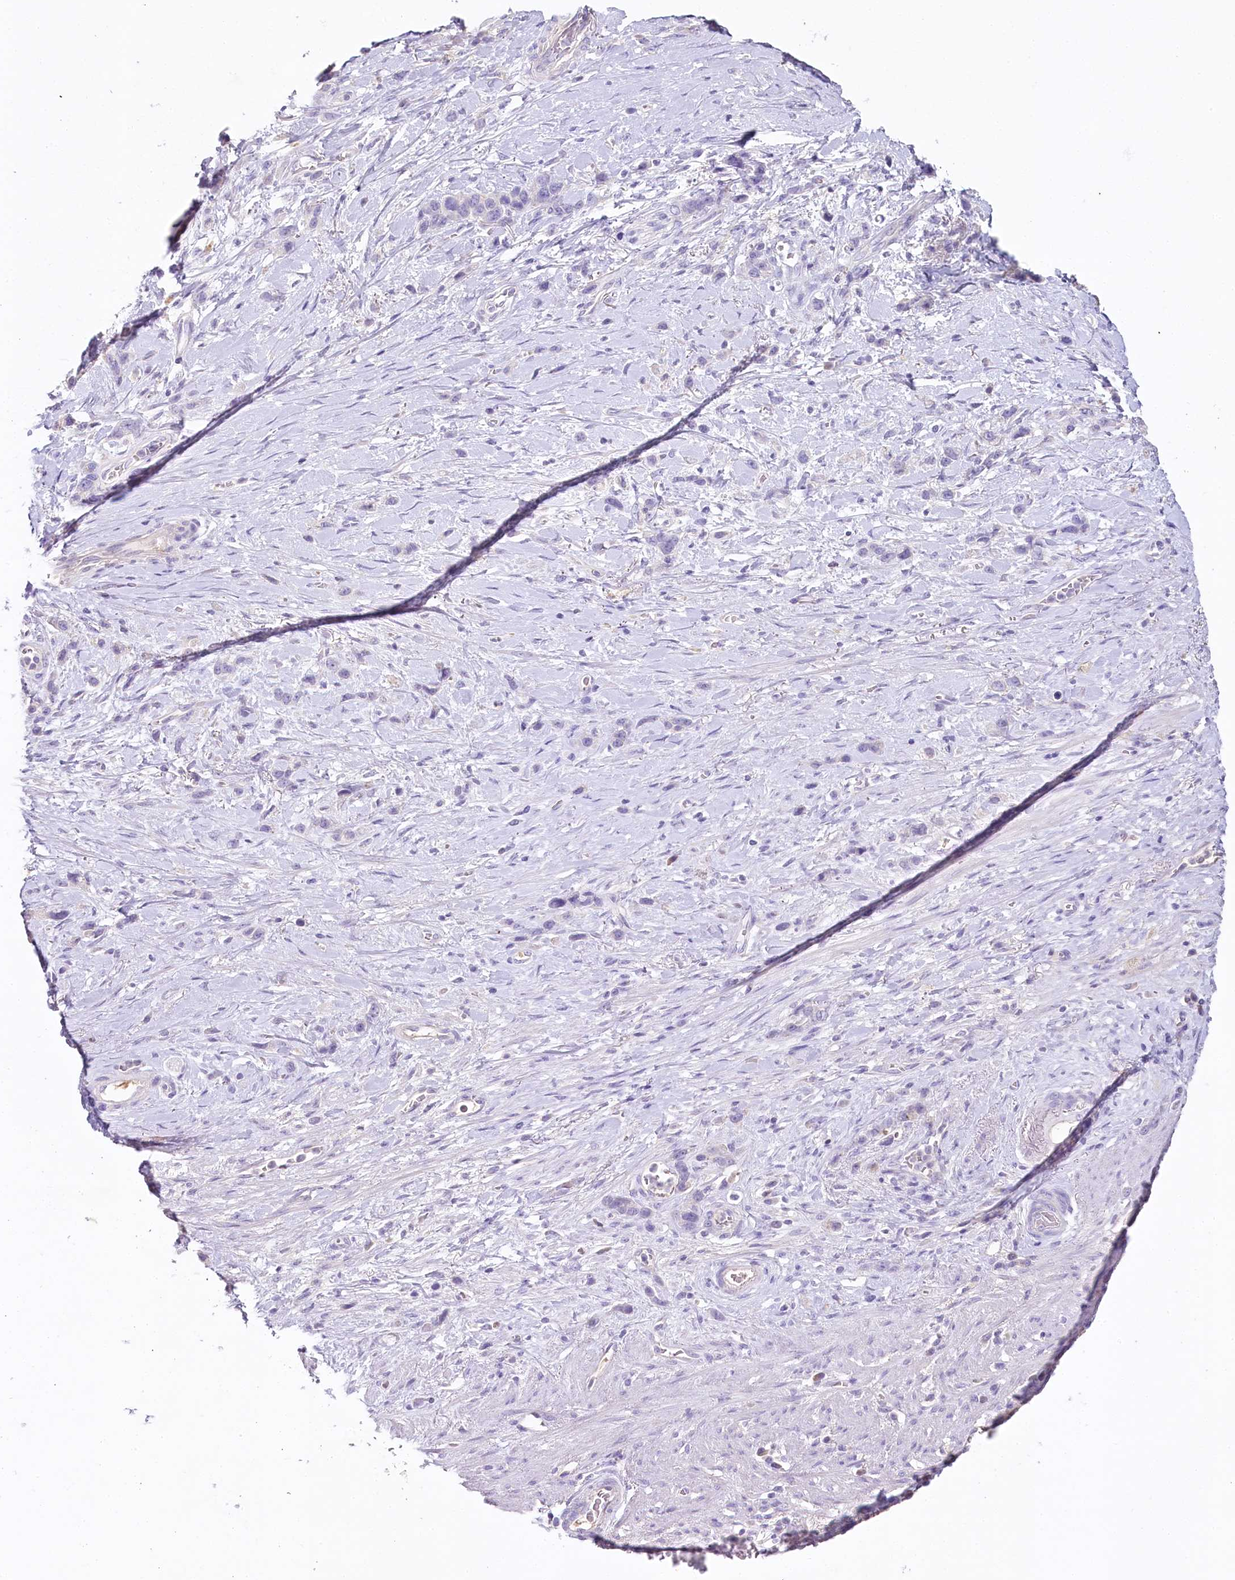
{"staining": {"intensity": "negative", "quantity": "none", "location": "none"}, "tissue": "stomach cancer", "cell_type": "Tumor cells", "image_type": "cancer", "snomed": [{"axis": "morphology", "description": "Adenocarcinoma, NOS"}, {"axis": "morphology", "description": "Adenocarcinoma, High grade"}, {"axis": "topography", "description": "Stomach, upper"}, {"axis": "topography", "description": "Stomach, lower"}], "caption": "The image displays no staining of tumor cells in adenocarcinoma (stomach).", "gene": "HPD", "patient": {"sex": "female", "age": 65}}